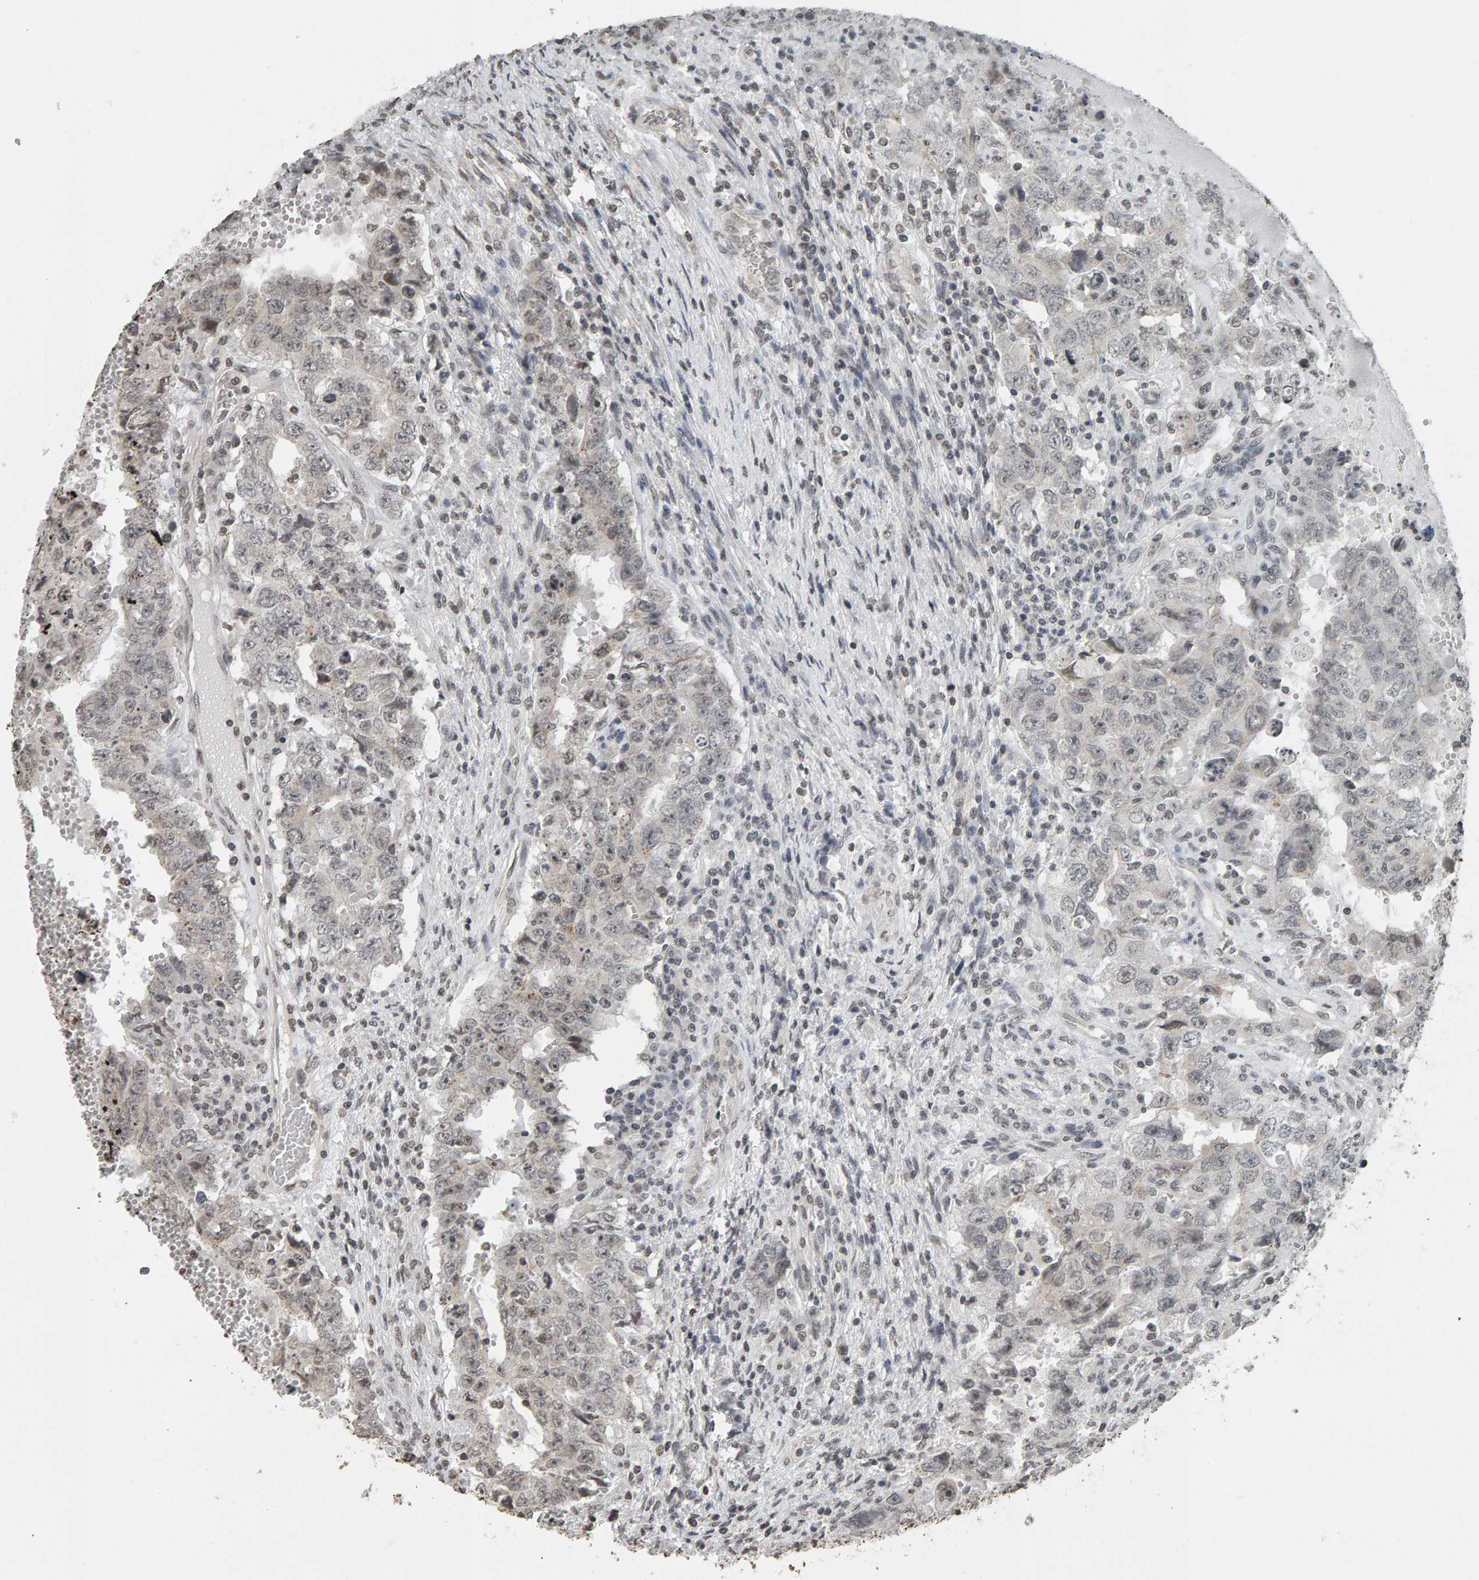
{"staining": {"intensity": "weak", "quantity": "<25%", "location": "nuclear"}, "tissue": "testis cancer", "cell_type": "Tumor cells", "image_type": "cancer", "snomed": [{"axis": "morphology", "description": "Carcinoma, Embryonal, NOS"}, {"axis": "topography", "description": "Testis"}], "caption": "Protein analysis of testis embryonal carcinoma displays no significant staining in tumor cells. (Immunohistochemistry (ihc), brightfield microscopy, high magnification).", "gene": "AFF4", "patient": {"sex": "male", "age": 26}}